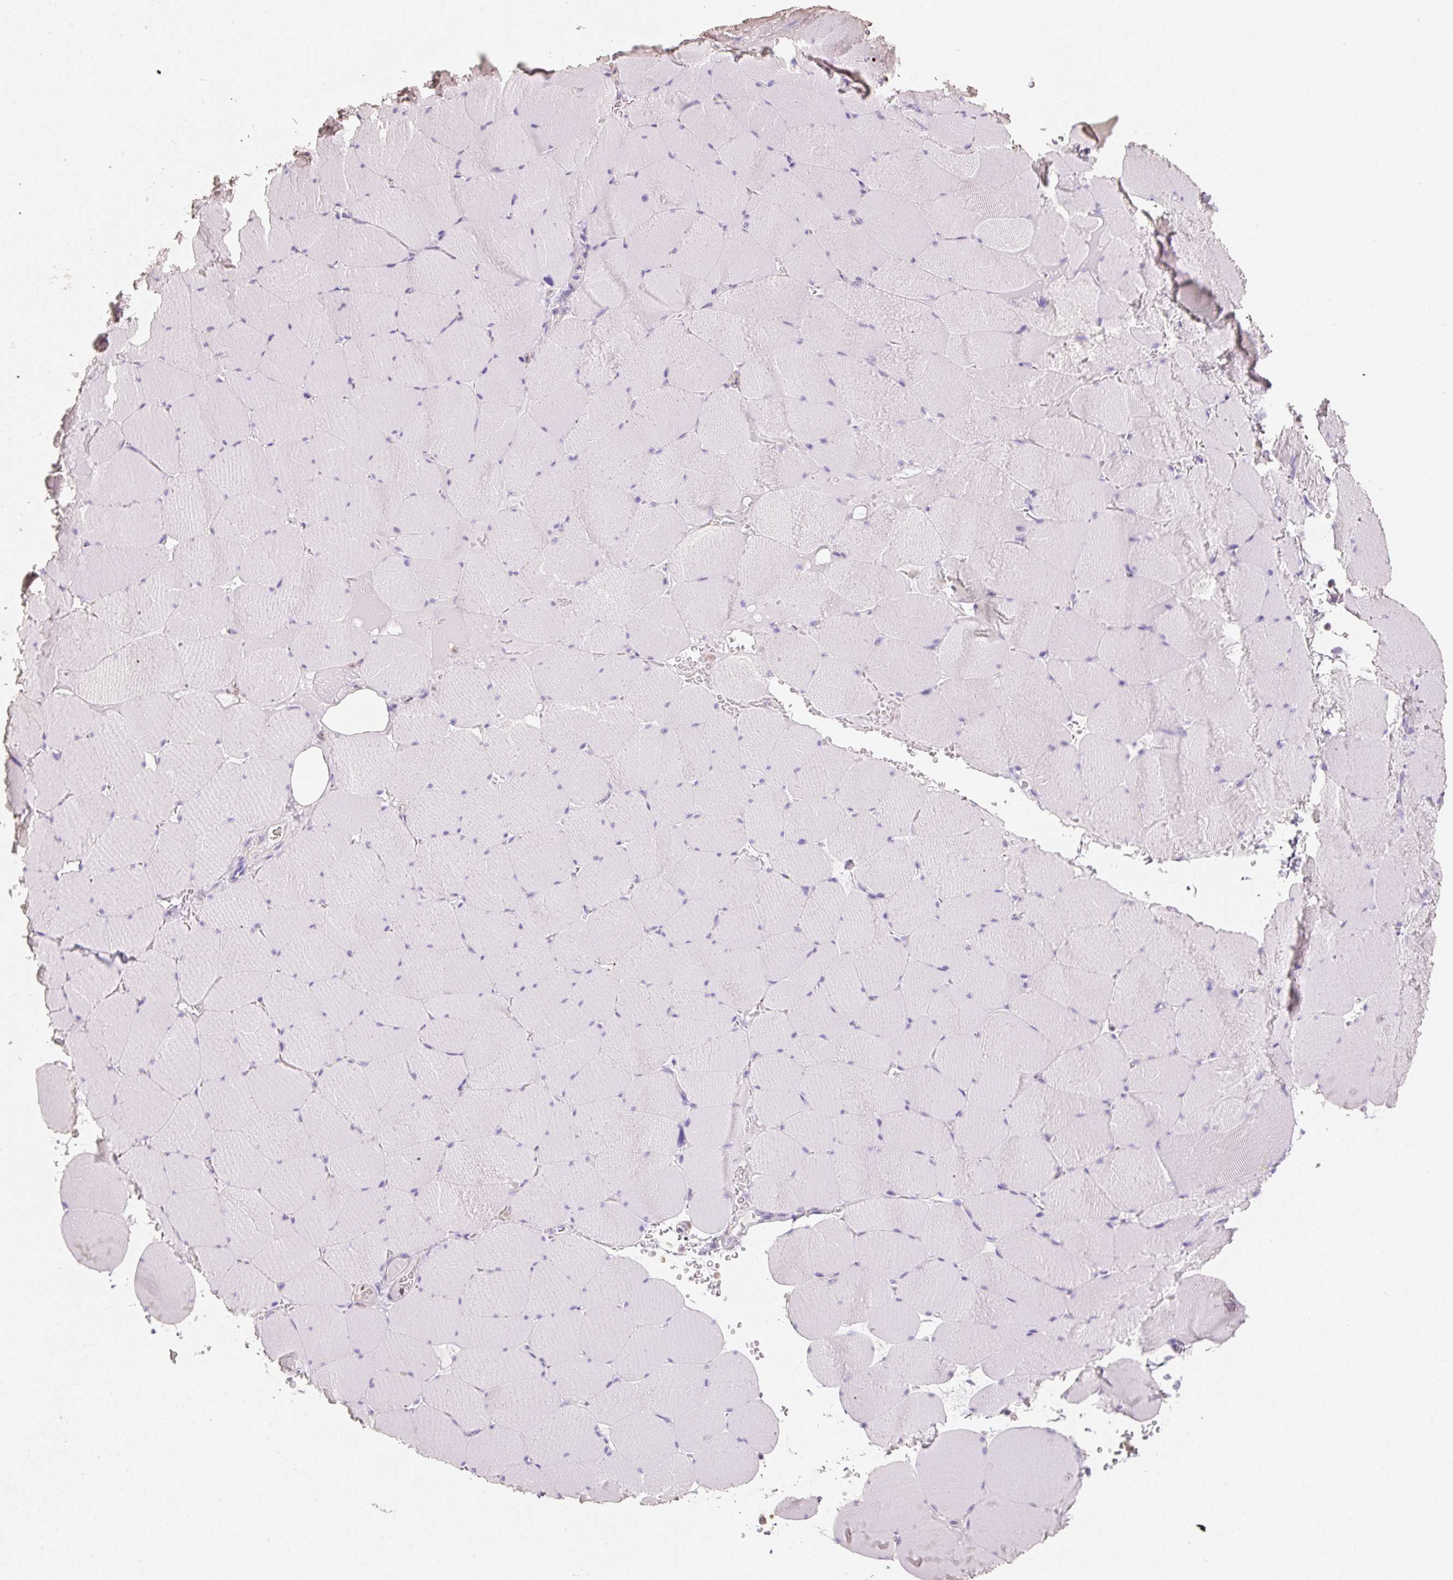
{"staining": {"intensity": "negative", "quantity": "none", "location": "none"}, "tissue": "skeletal muscle", "cell_type": "Myocytes", "image_type": "normal", "snomed": [{"axis": "morphology", "description": "Normal tissue, NOS"}, {"axis": "topography", "description": "Skeletal muscle"}, {"axis": "topography", "description": "Head-Neck"}], "caption": "A histopathology image of skeletal muscle stained for a protein shows no brown staining in myocytes. Brightfield microscopy of immunohistochemistry stained with DAB (brown) and hematoxylin (blue), captured at high magnification.", "gene": "MBOAT7", "patient": {"sex": "male", "age": 66}}